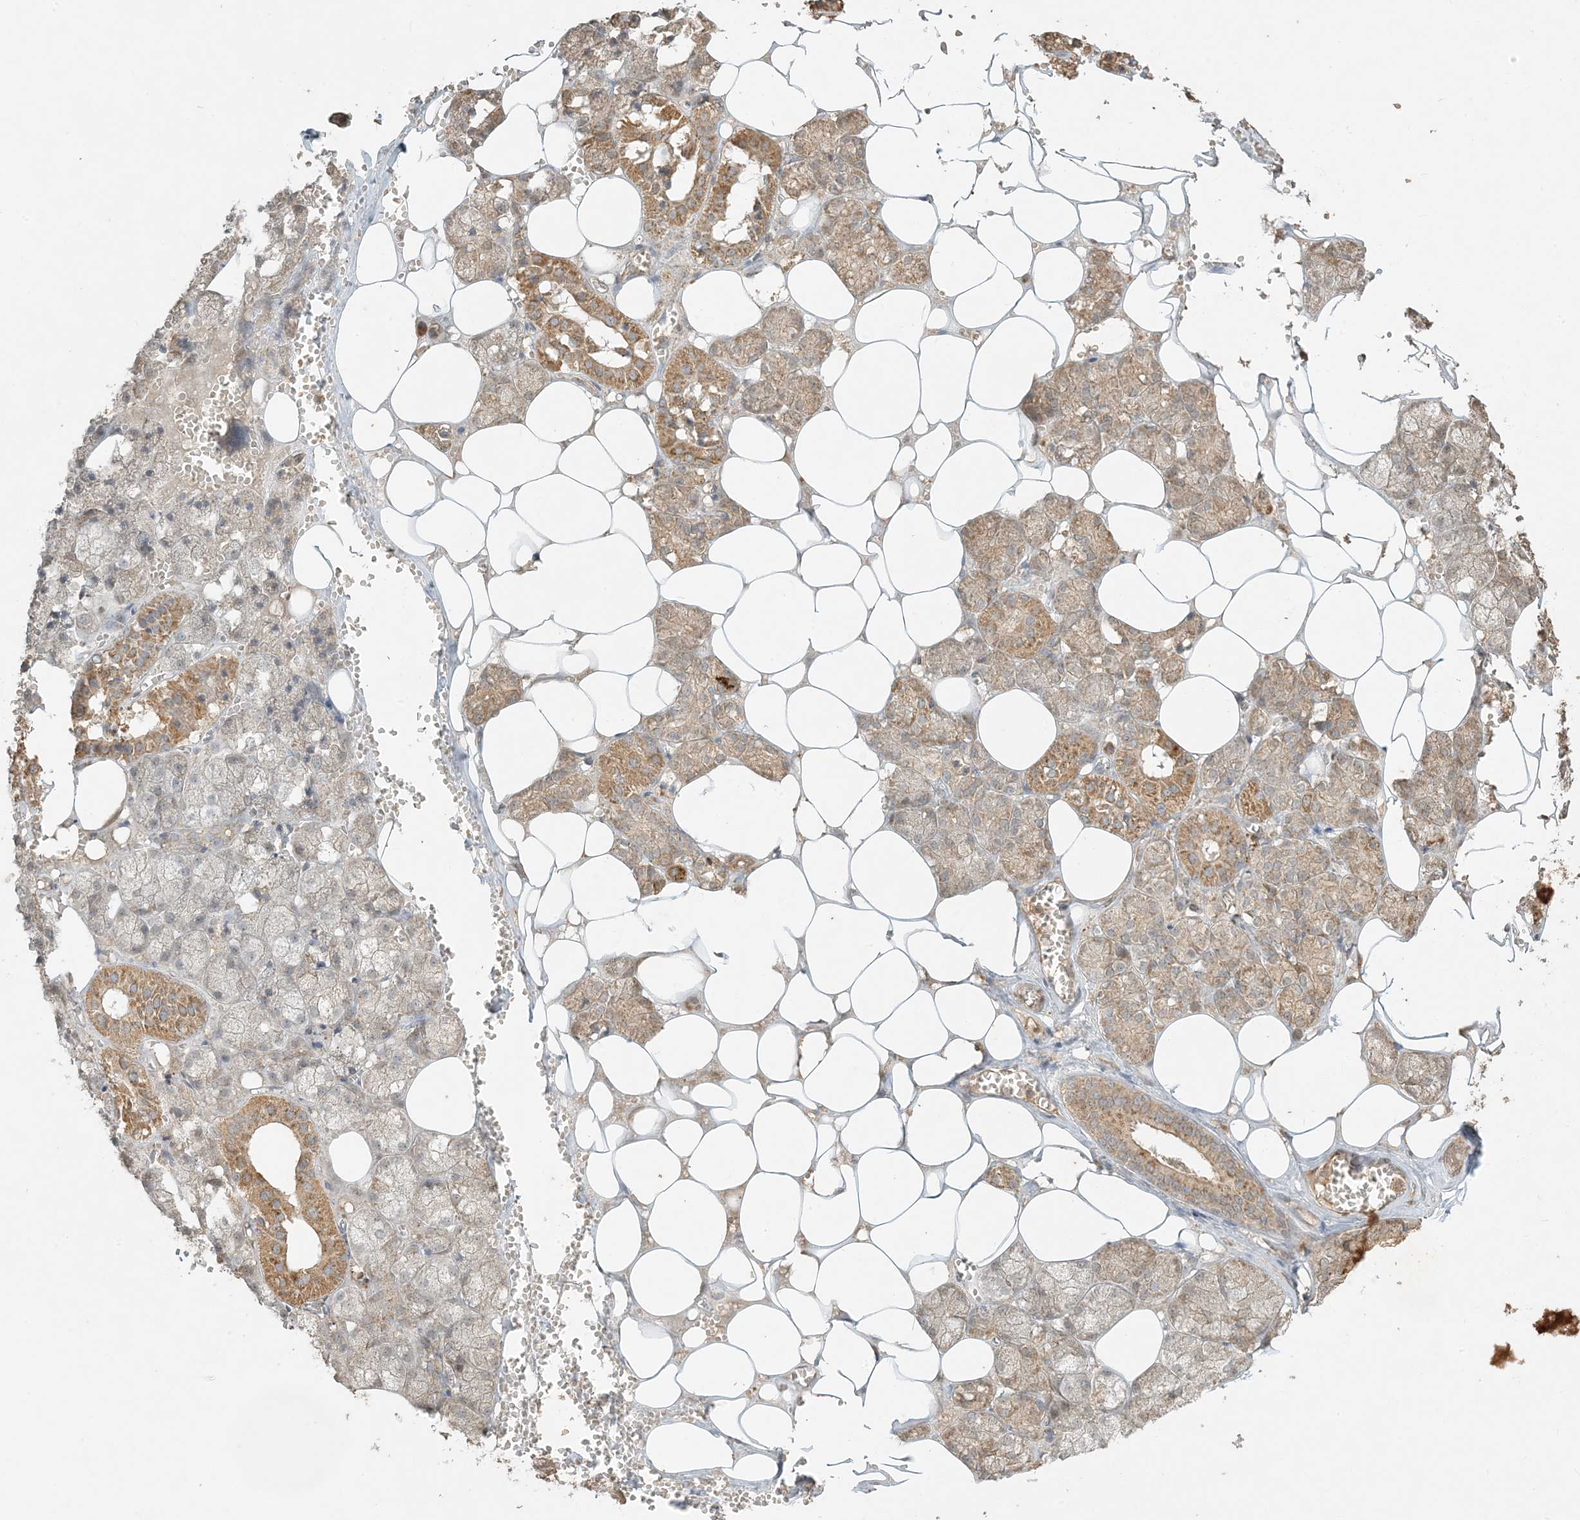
{"staining": {"intensity": "moderate", "quantity": ">75%", "location": "cytoplasmic/membranous"}, "tissue": "salivary gland", "cell_type": "Glandular cells", "image_type": "normal", "snomed": [{"axis": "morphology", "description": "Normal tissue, NOS"}, {"axis": "topography", "description": "Salivary gland"}], "caption": "Protein positivity by immunohistochemistry (IHC) displays moderate cytoplasmic/membranous expression in about >75% of glandular cells in unremarkable salivary gland. (brown staining indicates protein expression, while blue staining denotes nuclei).", "gene": "MCOLN1", "patient": {"sex": "male", "age": 62}}